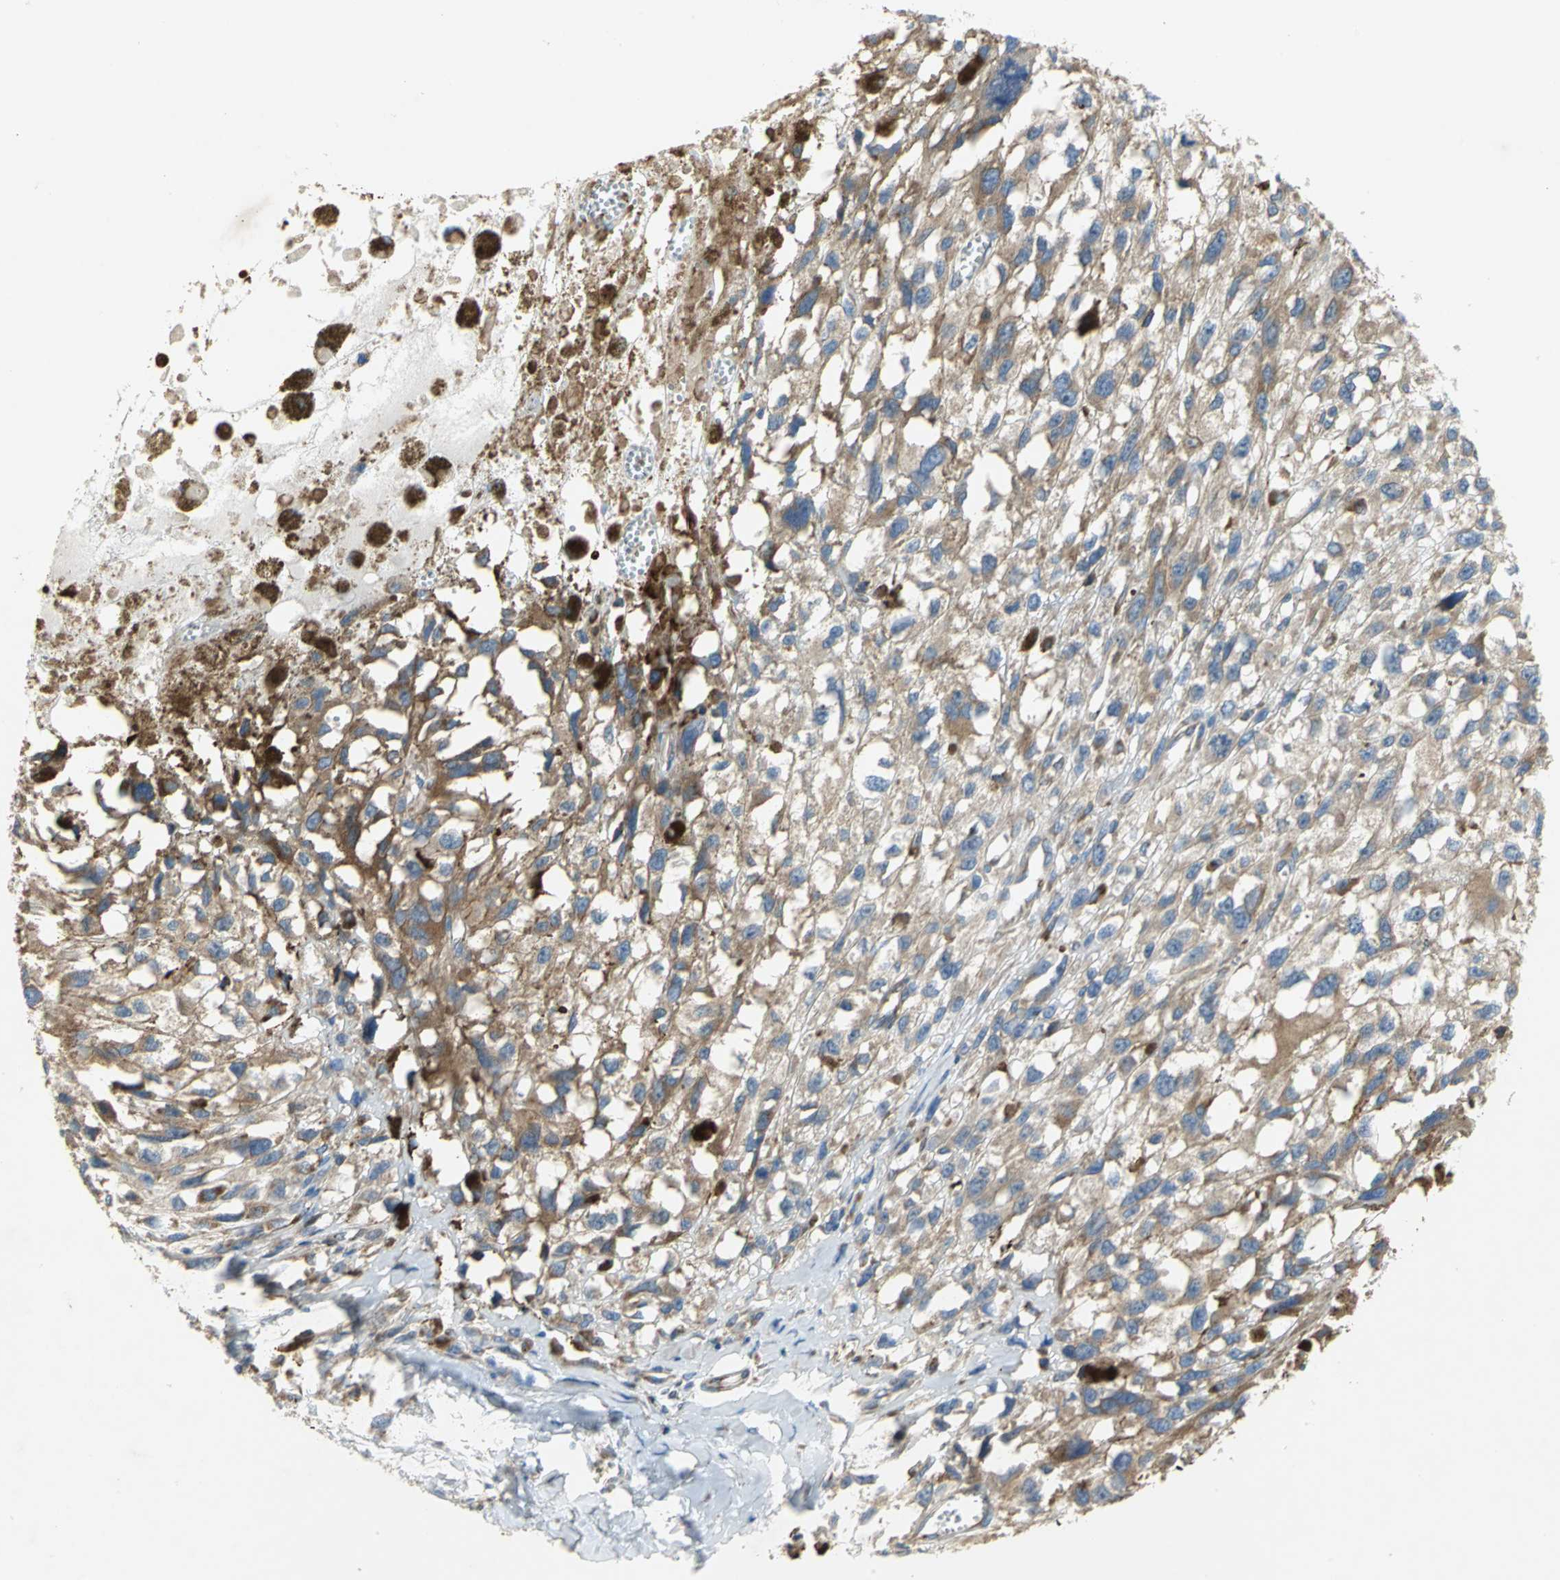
{"staining": {"intensity": "moderate", "quantity": ">75%", "location": "cytoplasmic/membranous"}, "tissue": "melanoma", "cell_type": "Tumor cells", "image_type": "cancer", "snomed": [{"axis": "morphology", "description": "Malignant melanoma, Metastatic site"}, {"axis": "topography", "description": "Lymph node"}], "caption": "Protein staining exhibits moderate cytoplasmic/membranous staining in approximately >75% of tumor cells in melanoma.", "gene": "TULP4", "patient": {"sex": "male", "age": 59}}